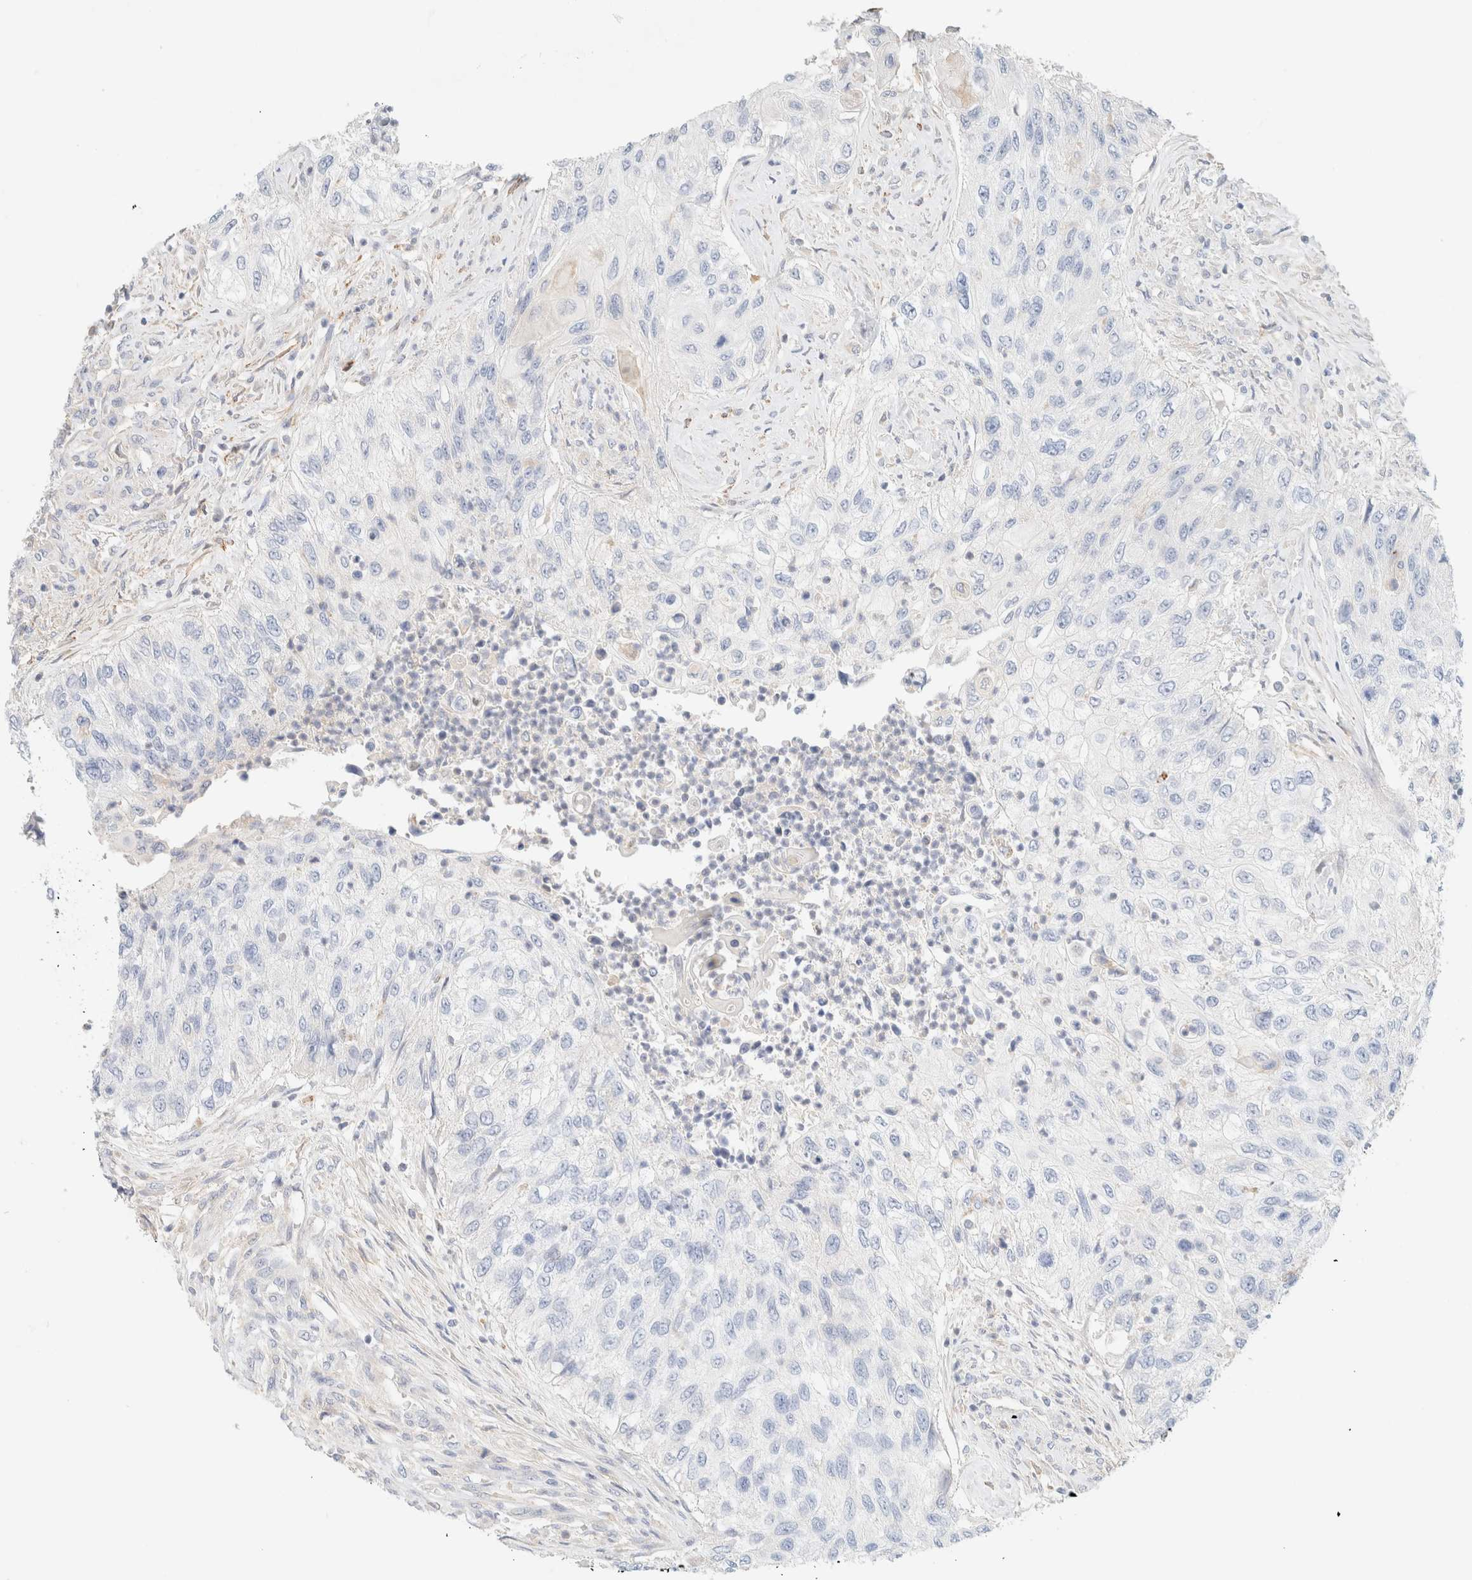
{"staining": {"intensity": "negative", "quantity": "none", "location": "none"}, "tissue": "urothelial cancer", "cell_type": "Tumor cells", "image_type": "cancer", "snomed": [{"axis": "morphology", "description": "Urothelial carcinoma, High grade"}, {"axis": "topography", "description": "Urinary bladder"}], "caption": "Immunohistochemical staining of human urothelial cancer reveals no significant expression in tumor cells.", "gene": "SARM1", "patient": {"sex": "female", "age": 60}}